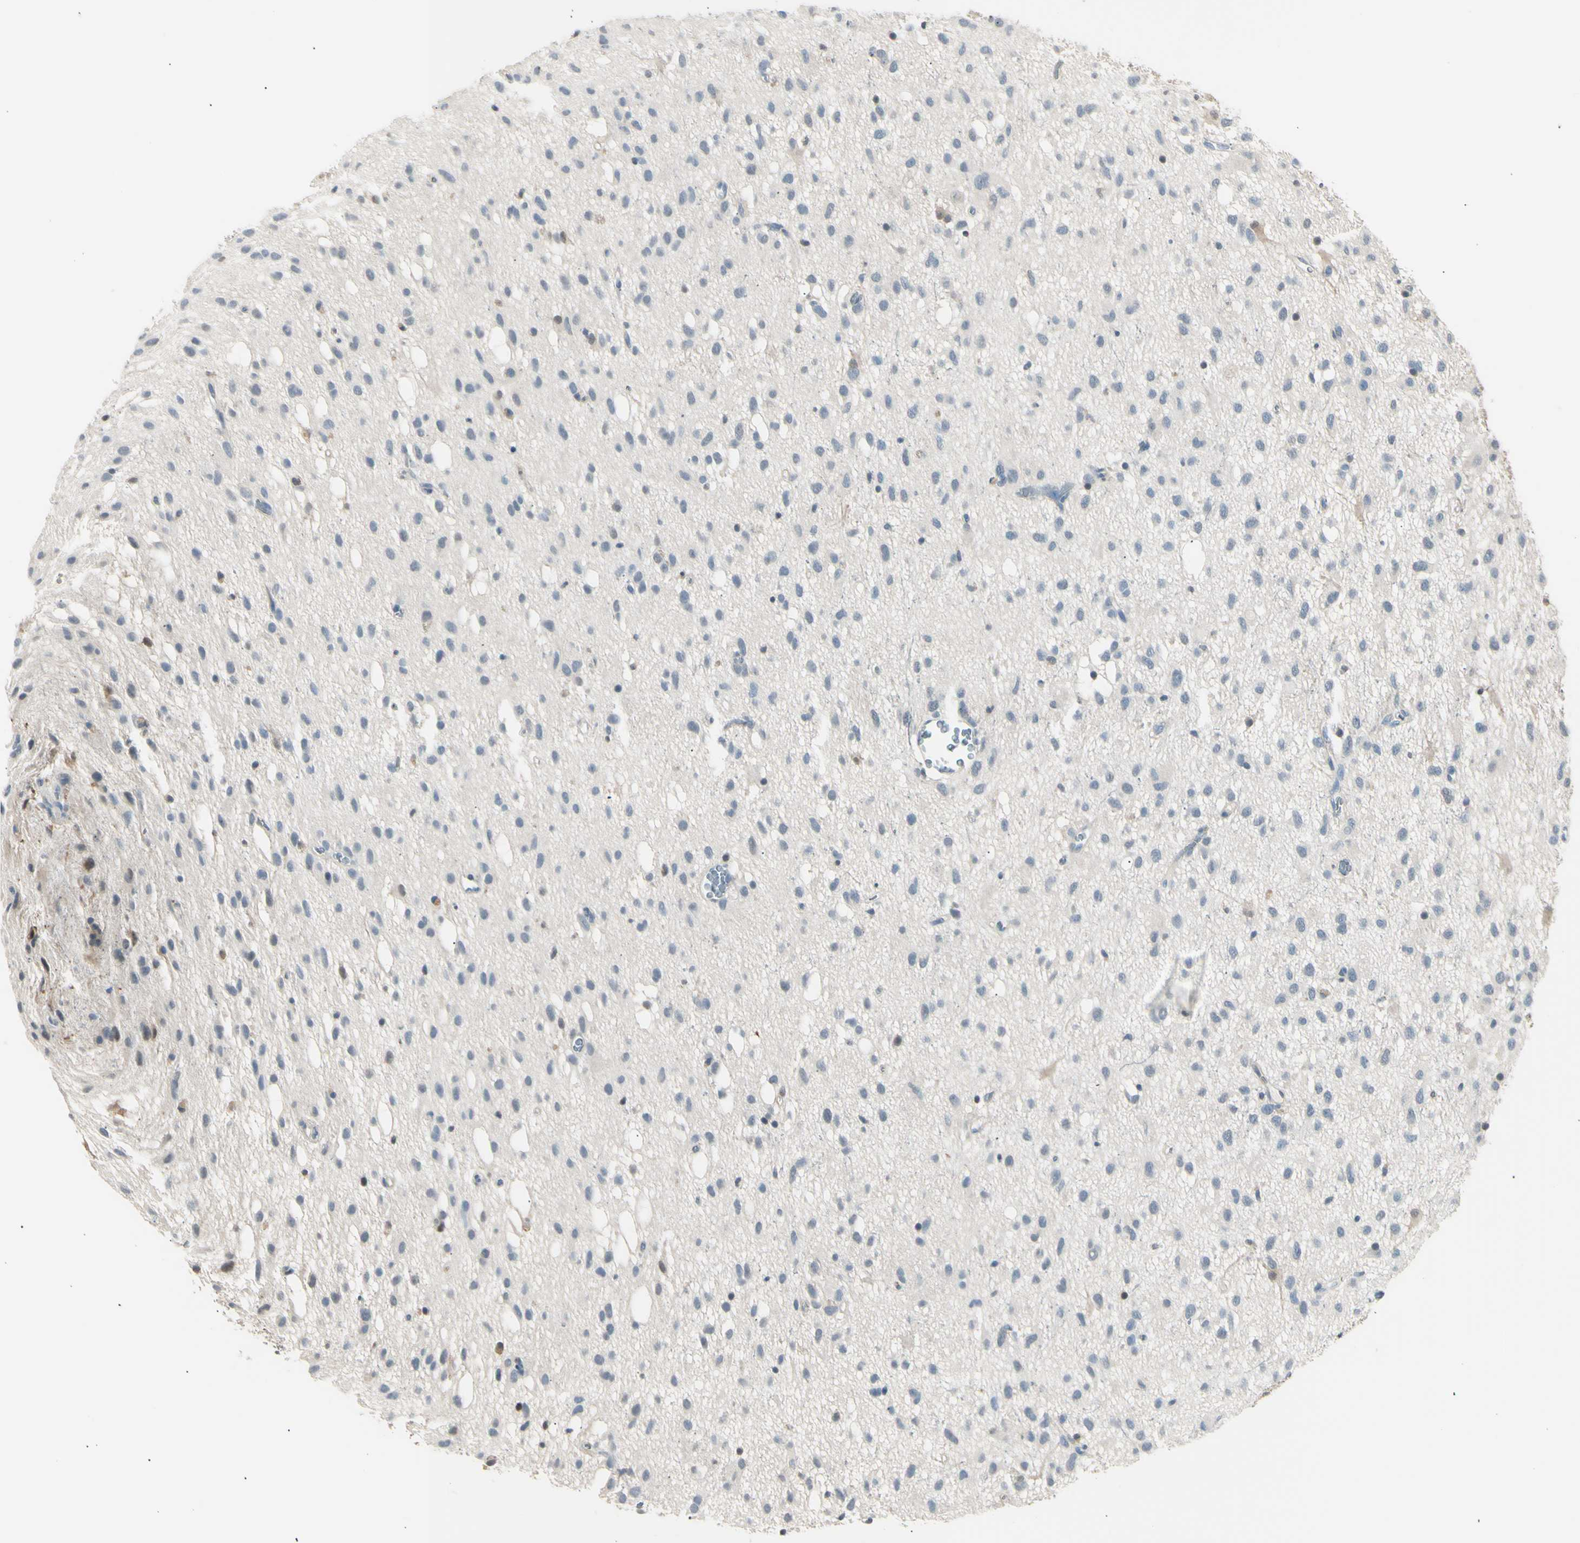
{"staining": {"intensity": "weak", "quantity": "<25%", "location": "cytoplasmic/membranous"}, "tissue": "glioma", "cell_type": "Tumor cells", "image_type": "cancer", "snomed": [{"axis": "morphology", "description": "Glioma, malignant, Low grade"}, {"axis": "topography", "description": "Brain"}], "caption": "IHC histopathology image of malignant low-grade glioma stained for a protein (brown), which exhibits no positivity in tumor cells.", "gene": "LHPP", "patient": {"sex": "male", "age": 77}}